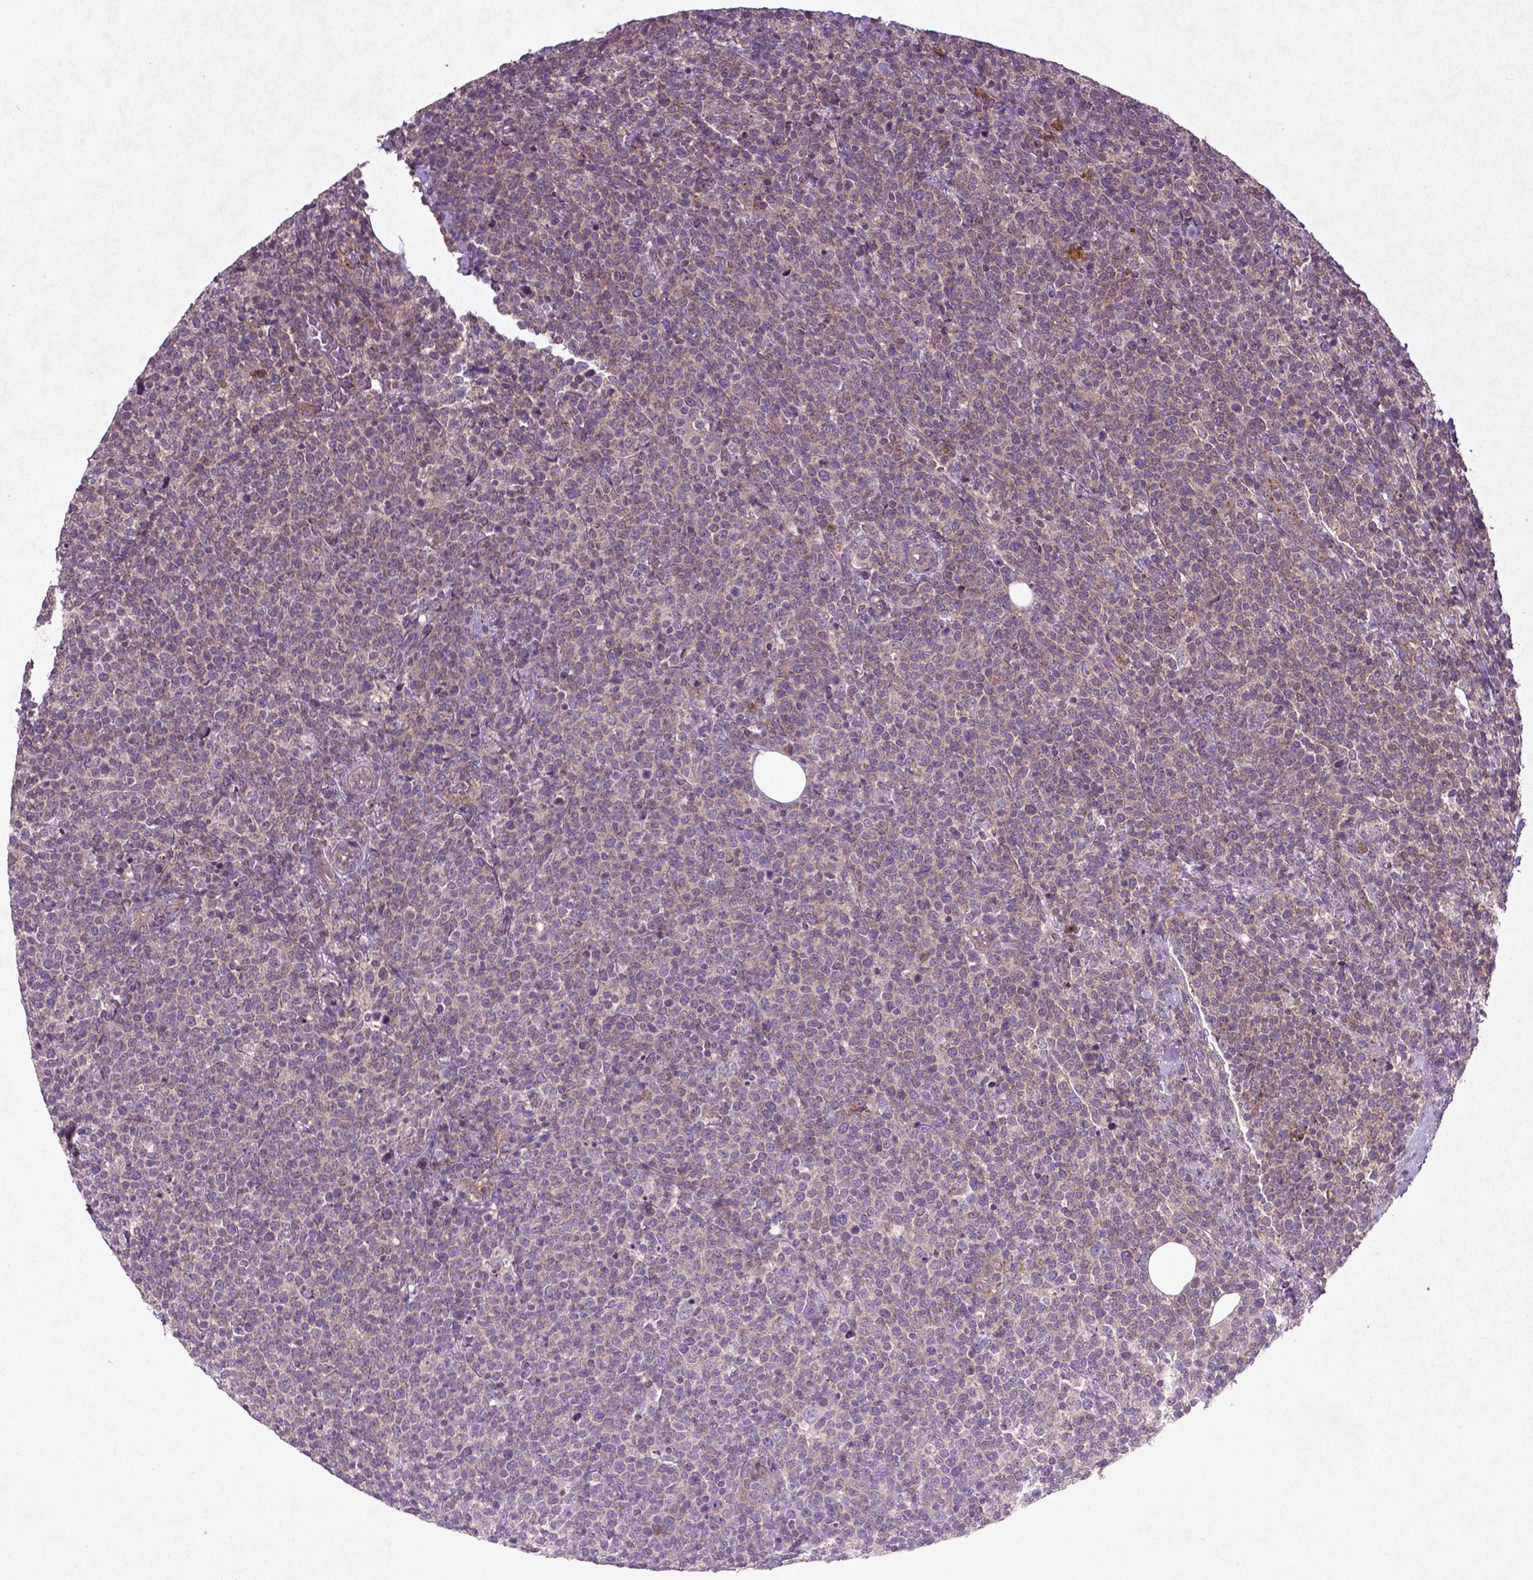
{"staining": {"intensity": "weak", "quantity": "<25%", "location": "cytoplasmic/membranous"}, "tissue": "lymphoma", "cell_type": "Tumor cells", "image_type": "cancer", "snomed": [{"axis": "morphology", "description": "Malignant lymphoma, non-Hodgkin's type, High grade"}, {"axis": "topography", "description": "Lymph node"}], "caption": "Tumor cells are negative for brown protein staining in high-grade malignant lymphoma, non-Hodgkin's type. (DAB immunohistochemistry (IHC) with hematoxylin counter stain).", "gene": "MTOR", "patient": {"sex": "male", "age": 61}}